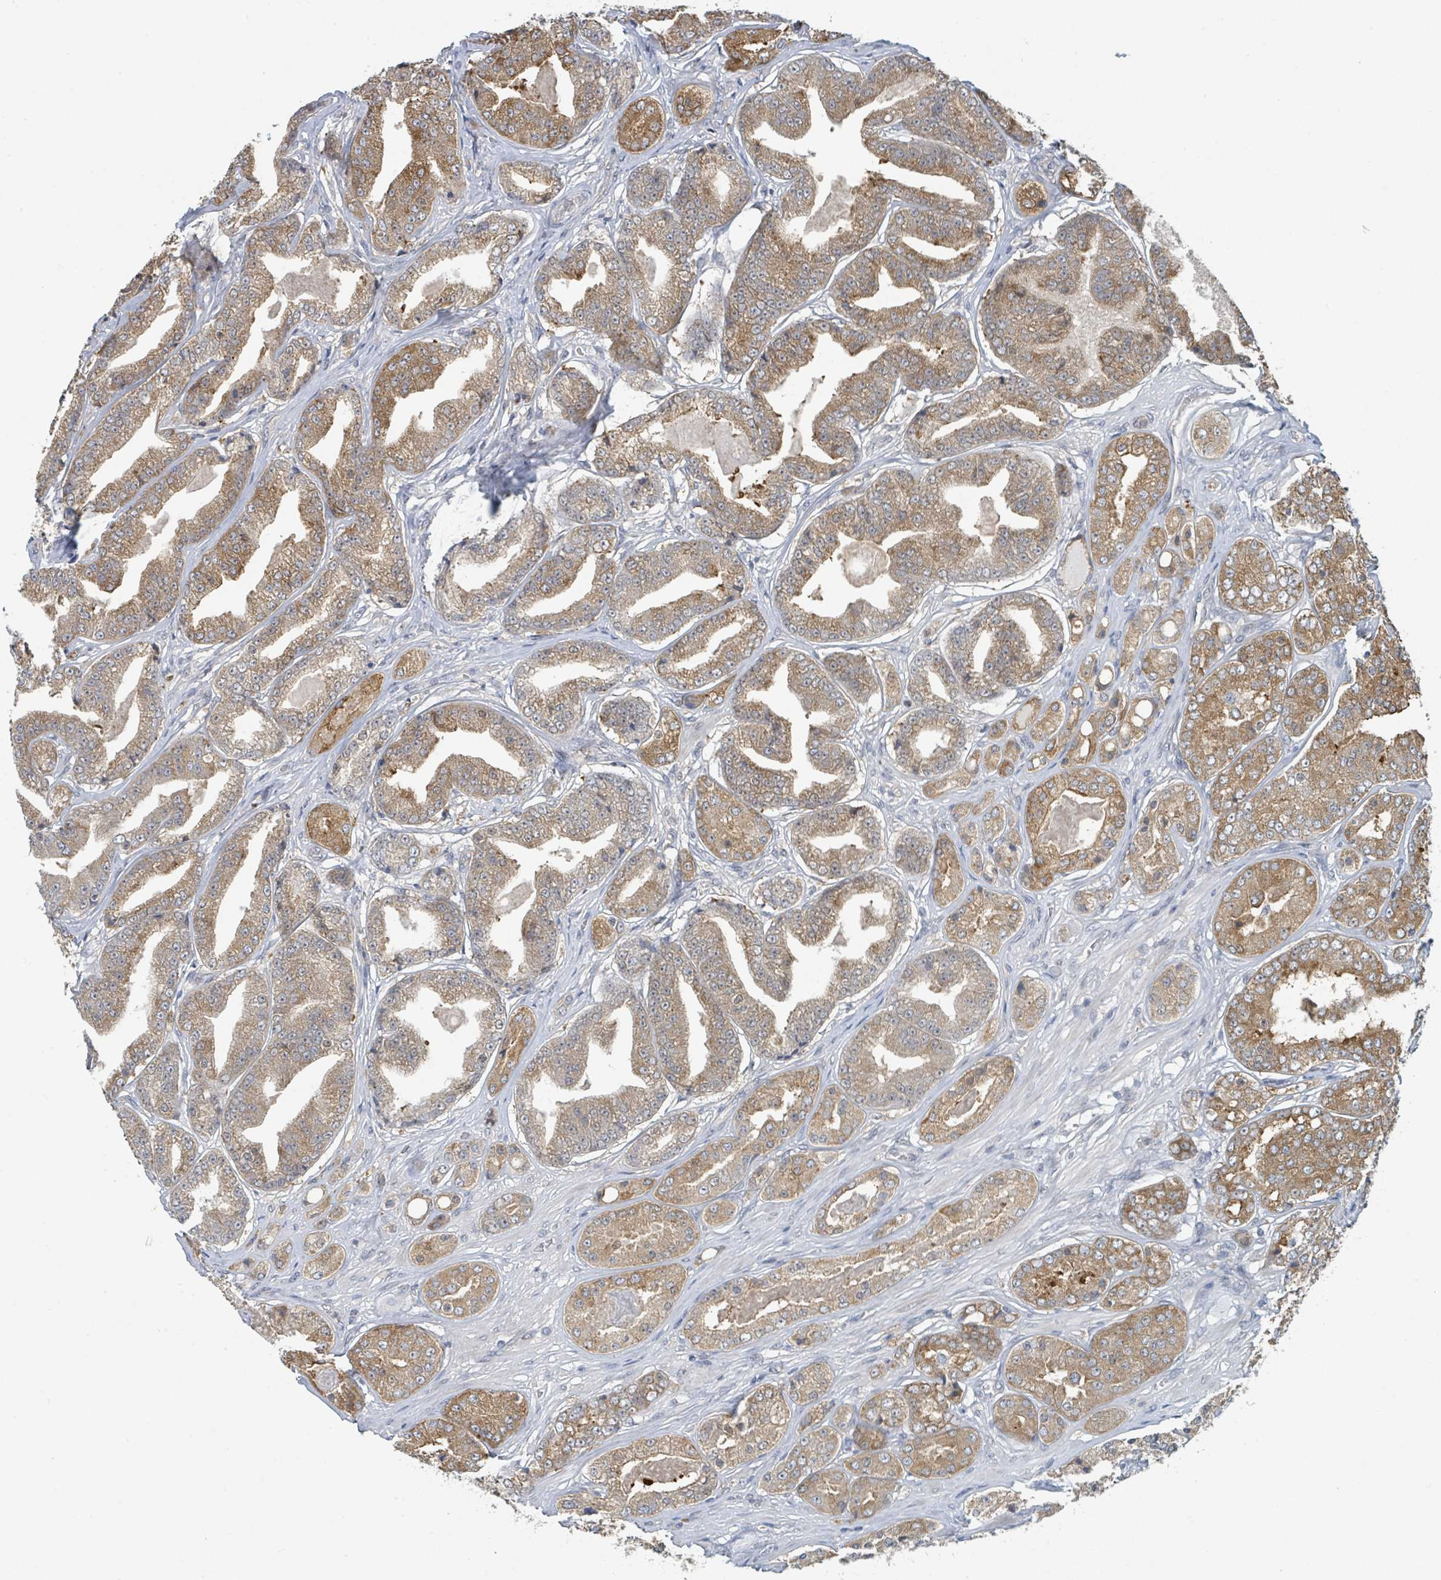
{"staining": {"intensity": "moderate", "quantity": ">75%", "location": "cytoplasmic/membranous"}, "tissue": "prostate cancer", "cell_type": "Tumor cells", "image_type": "cancer", "snomed": [{"axis": "morphology", "description": "Adenocarcinoma, High grade"}, {"axis": "topography", "description": "Prostate"}], "caption": "An image of human prostate cancer stained for a protein shows moderate cytoplasmic/membranous brown staining in tumor cells.", "gene": "ANKRD55", "patient": {"sex": "male", "age": 63}}